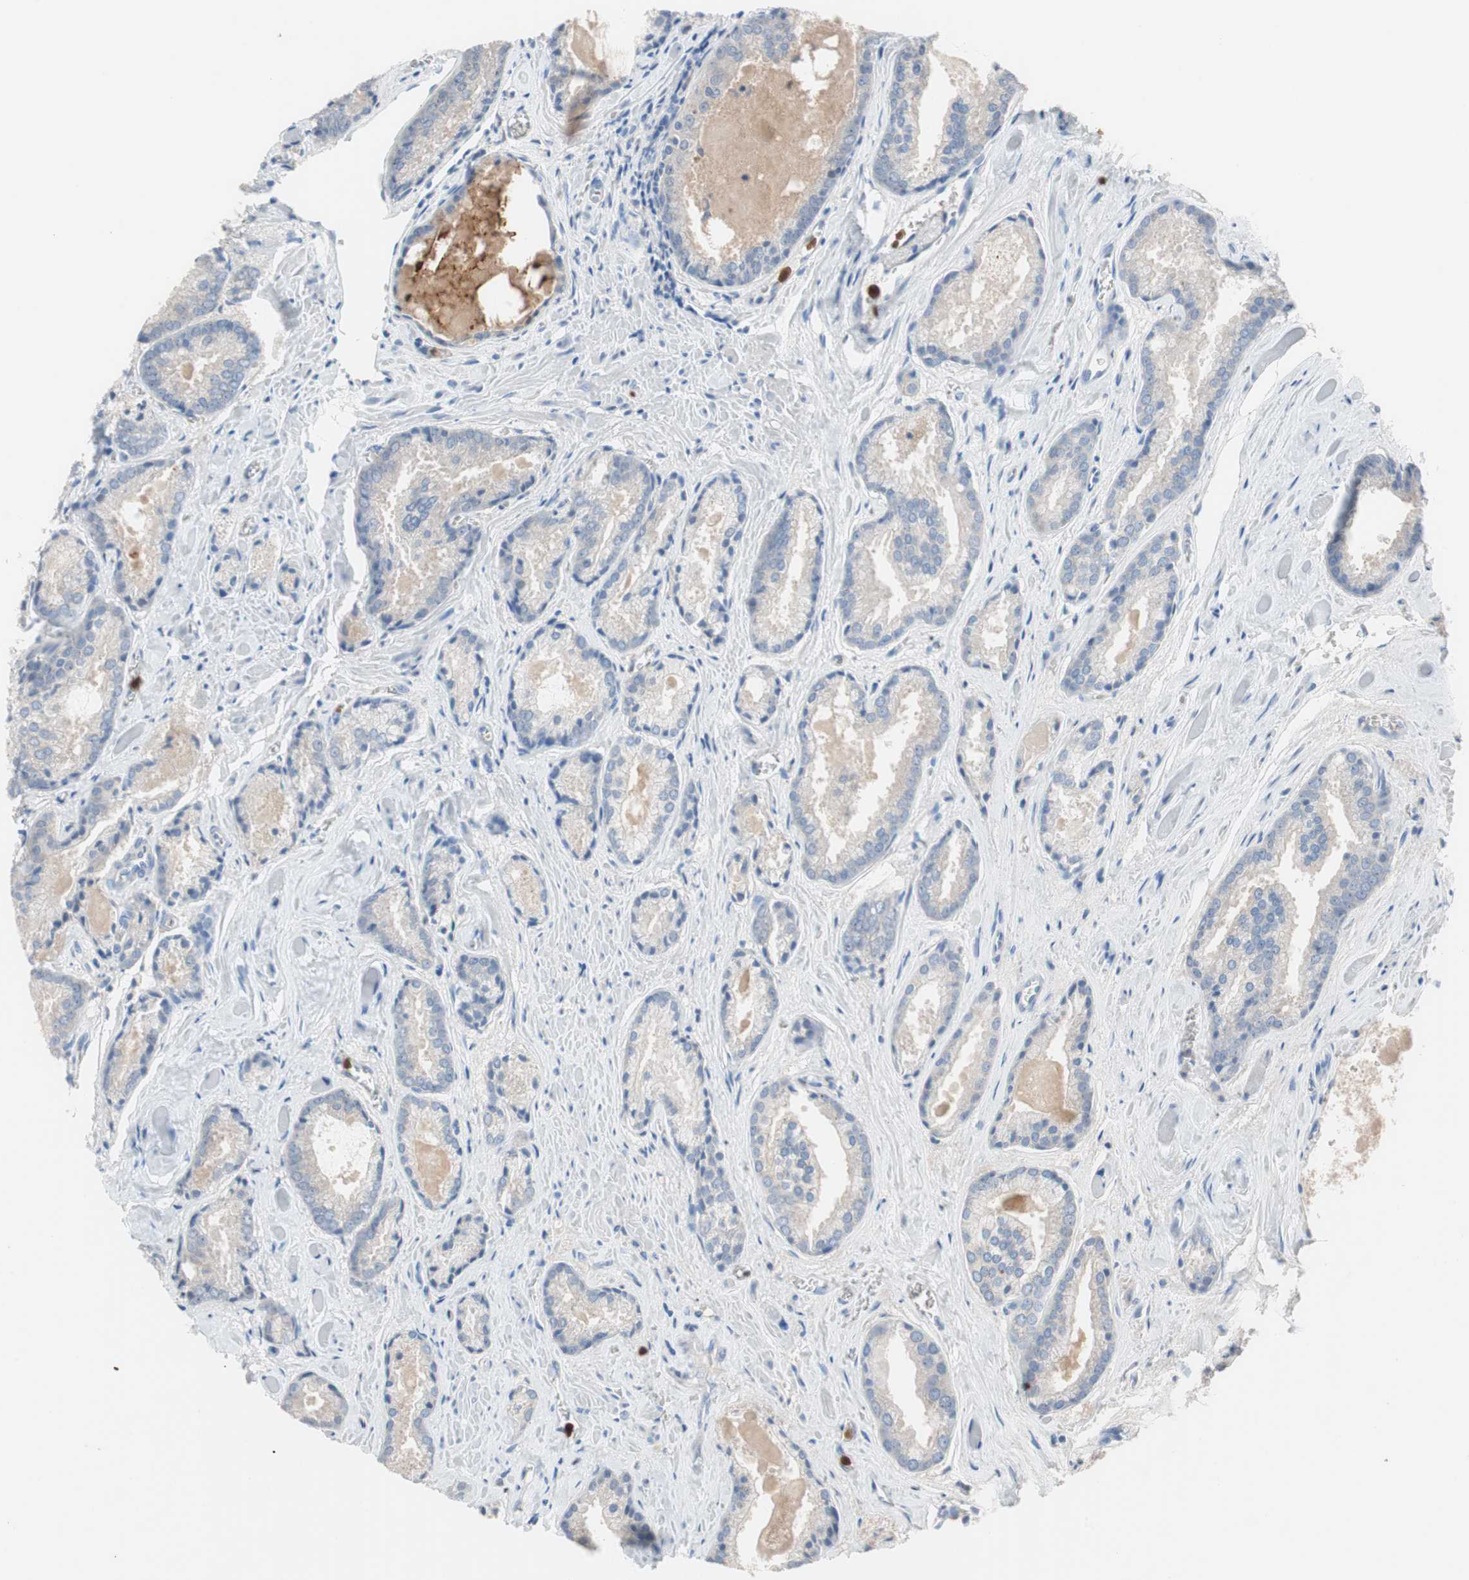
{"staining": {"intensity": "weak", "quantity": "25%-75%", "location": "cytoplasmic/membranous"}, "tissue": "prostate cancer", "cell_type": "Tumor cells", "image_type": "cancer", "snomed": [{"axis": "morphology", "description": "Adenocarcinoma, Low grade"}, {"axis": "topography", "description": "Prostate"}], "caption": "Adenocarcinoma (low-grade) (prostate) stained with a protein marker displays weak staining in tumor cells.", "gene": "CLEC4D", "patient": {"sex": "male", "age": 64}}